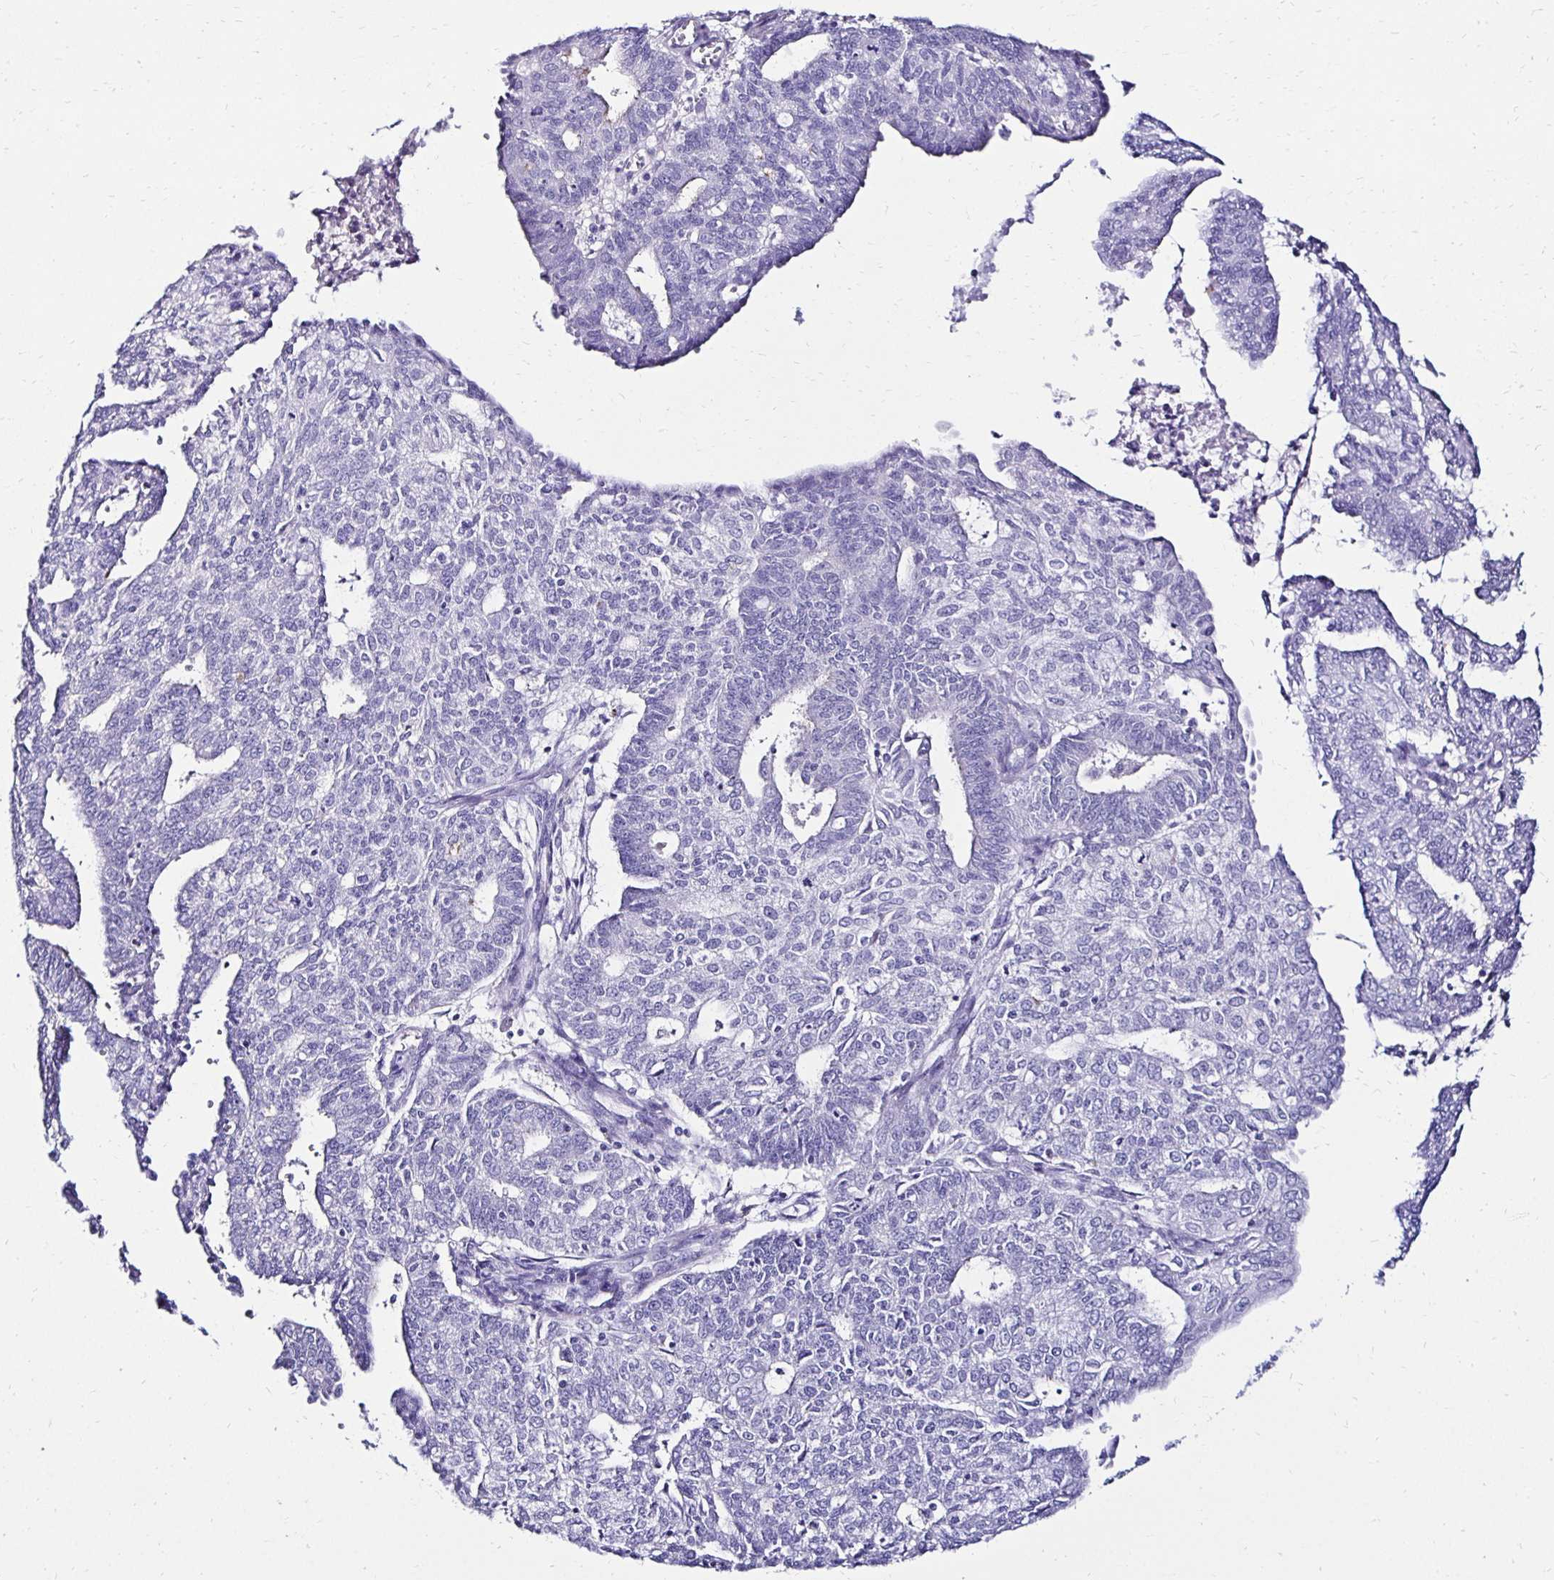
{"staining": {"intensity": "negative", "quantity": "none", "location": "none"}, "tissue": "endometrial cancer", "cell_type": "Tumor cells", "image_type": "cancer", "snomed": [{"axis": "morphology", "description": "Adenocarcinoma, NOS"}, {"axis": "topography", "description": "Endometrium"}], "caption": "Endometrial cancer was stained to show a protein in brown. There is no significant expression in tumor cells.", "gene": "KCNT1", "patient": {"sex": "female", "age": 61}}